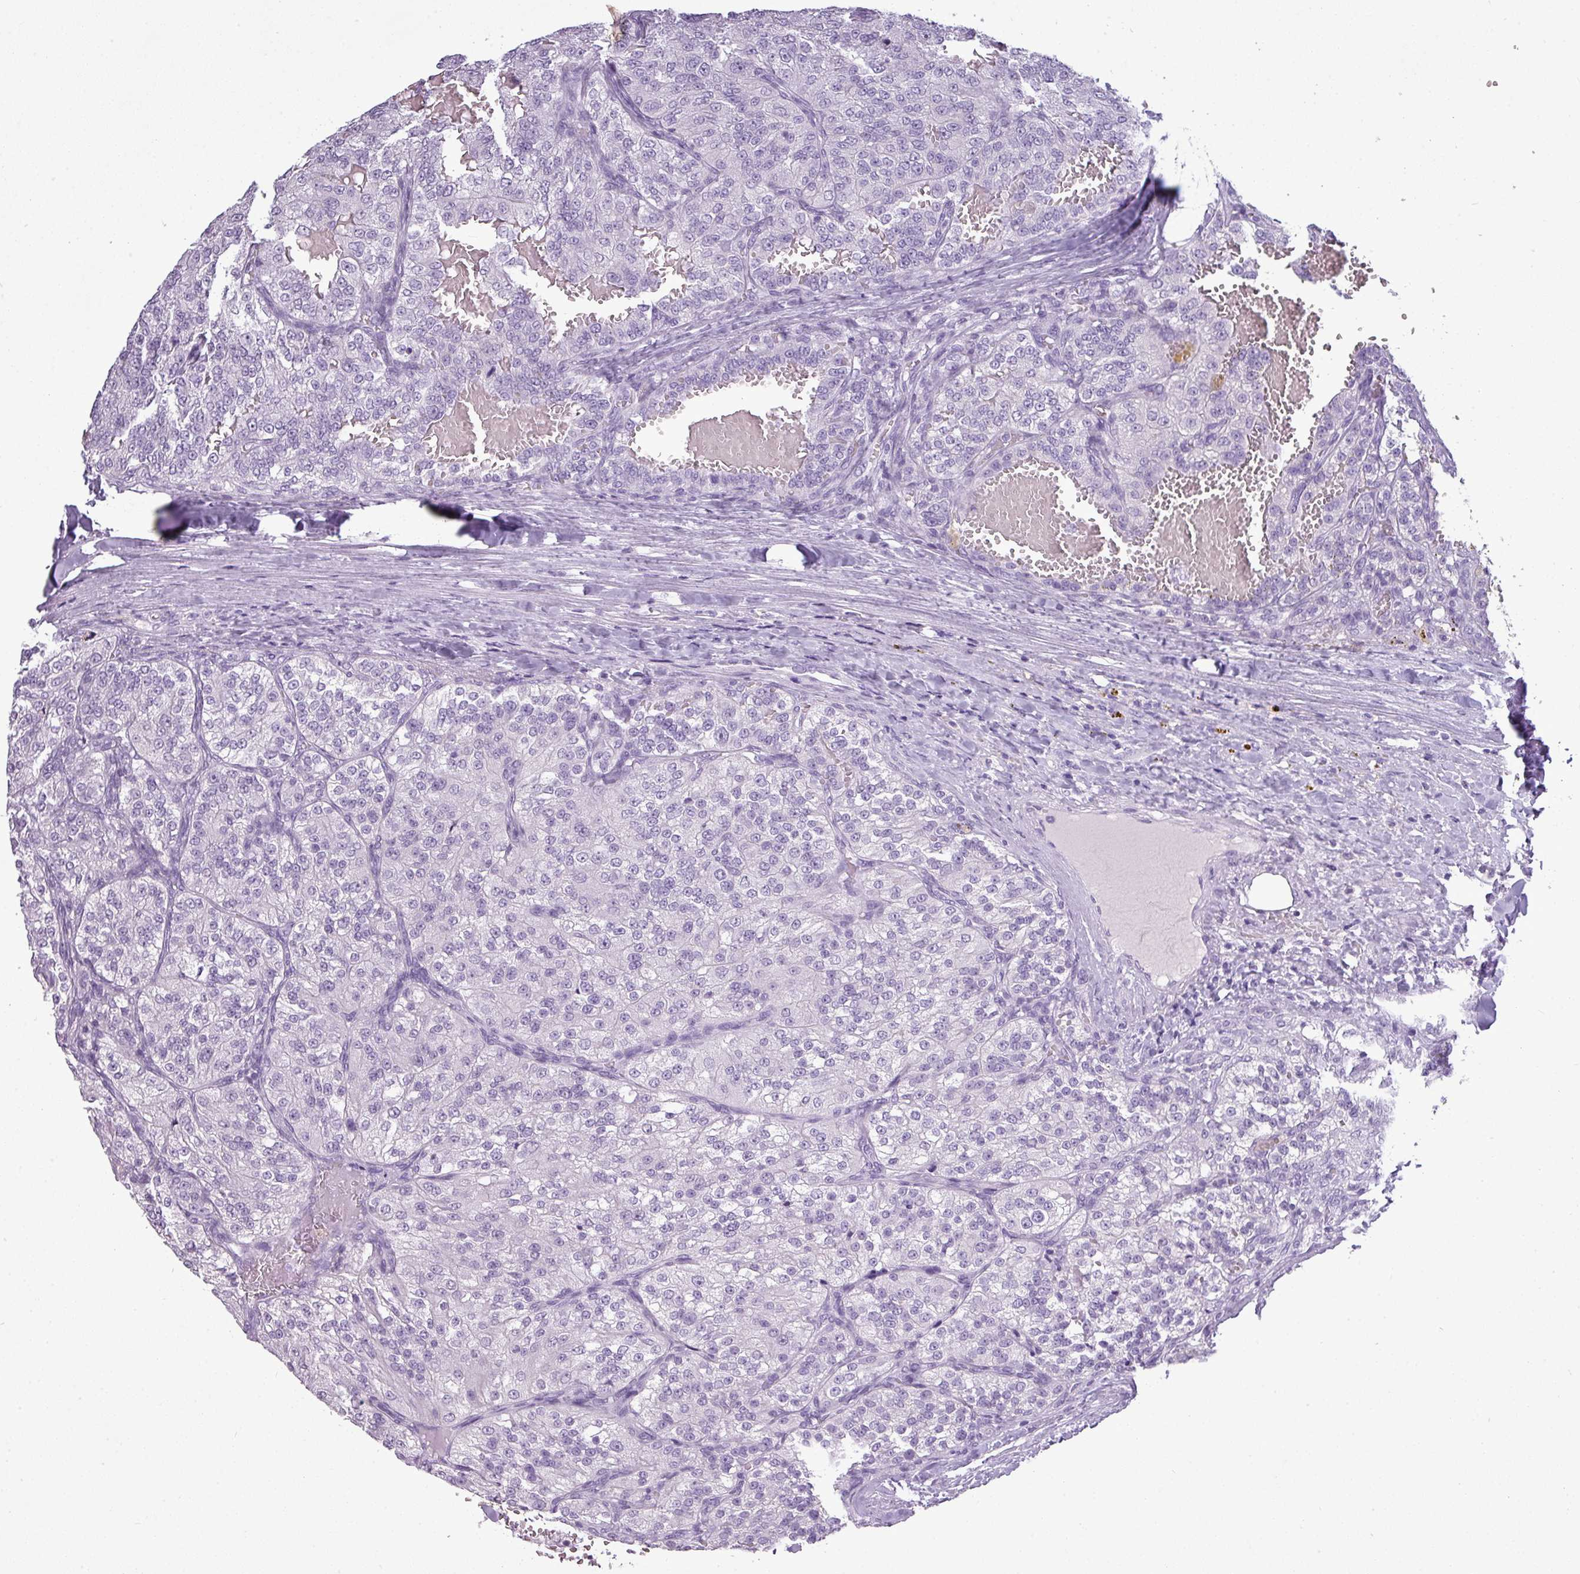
{"staining": {"intensity": "negative", "quantity": "none", "location": "none"}, "tissue": "renal cancer", "cell_type": "Tumor cells", "image_type": "cancer", "snomed": [{"axis": "morphology", "description": "Adenocarcinoma, NOS"}, {"axis": "topography", "description": "Kidney"}], "caption": "The micrograph displays no significant positivity in tumor cells of renal cancer (adenocarcinoma).", "gene": "TMEM91", "patient": {"sex": "female", "age": 63}}